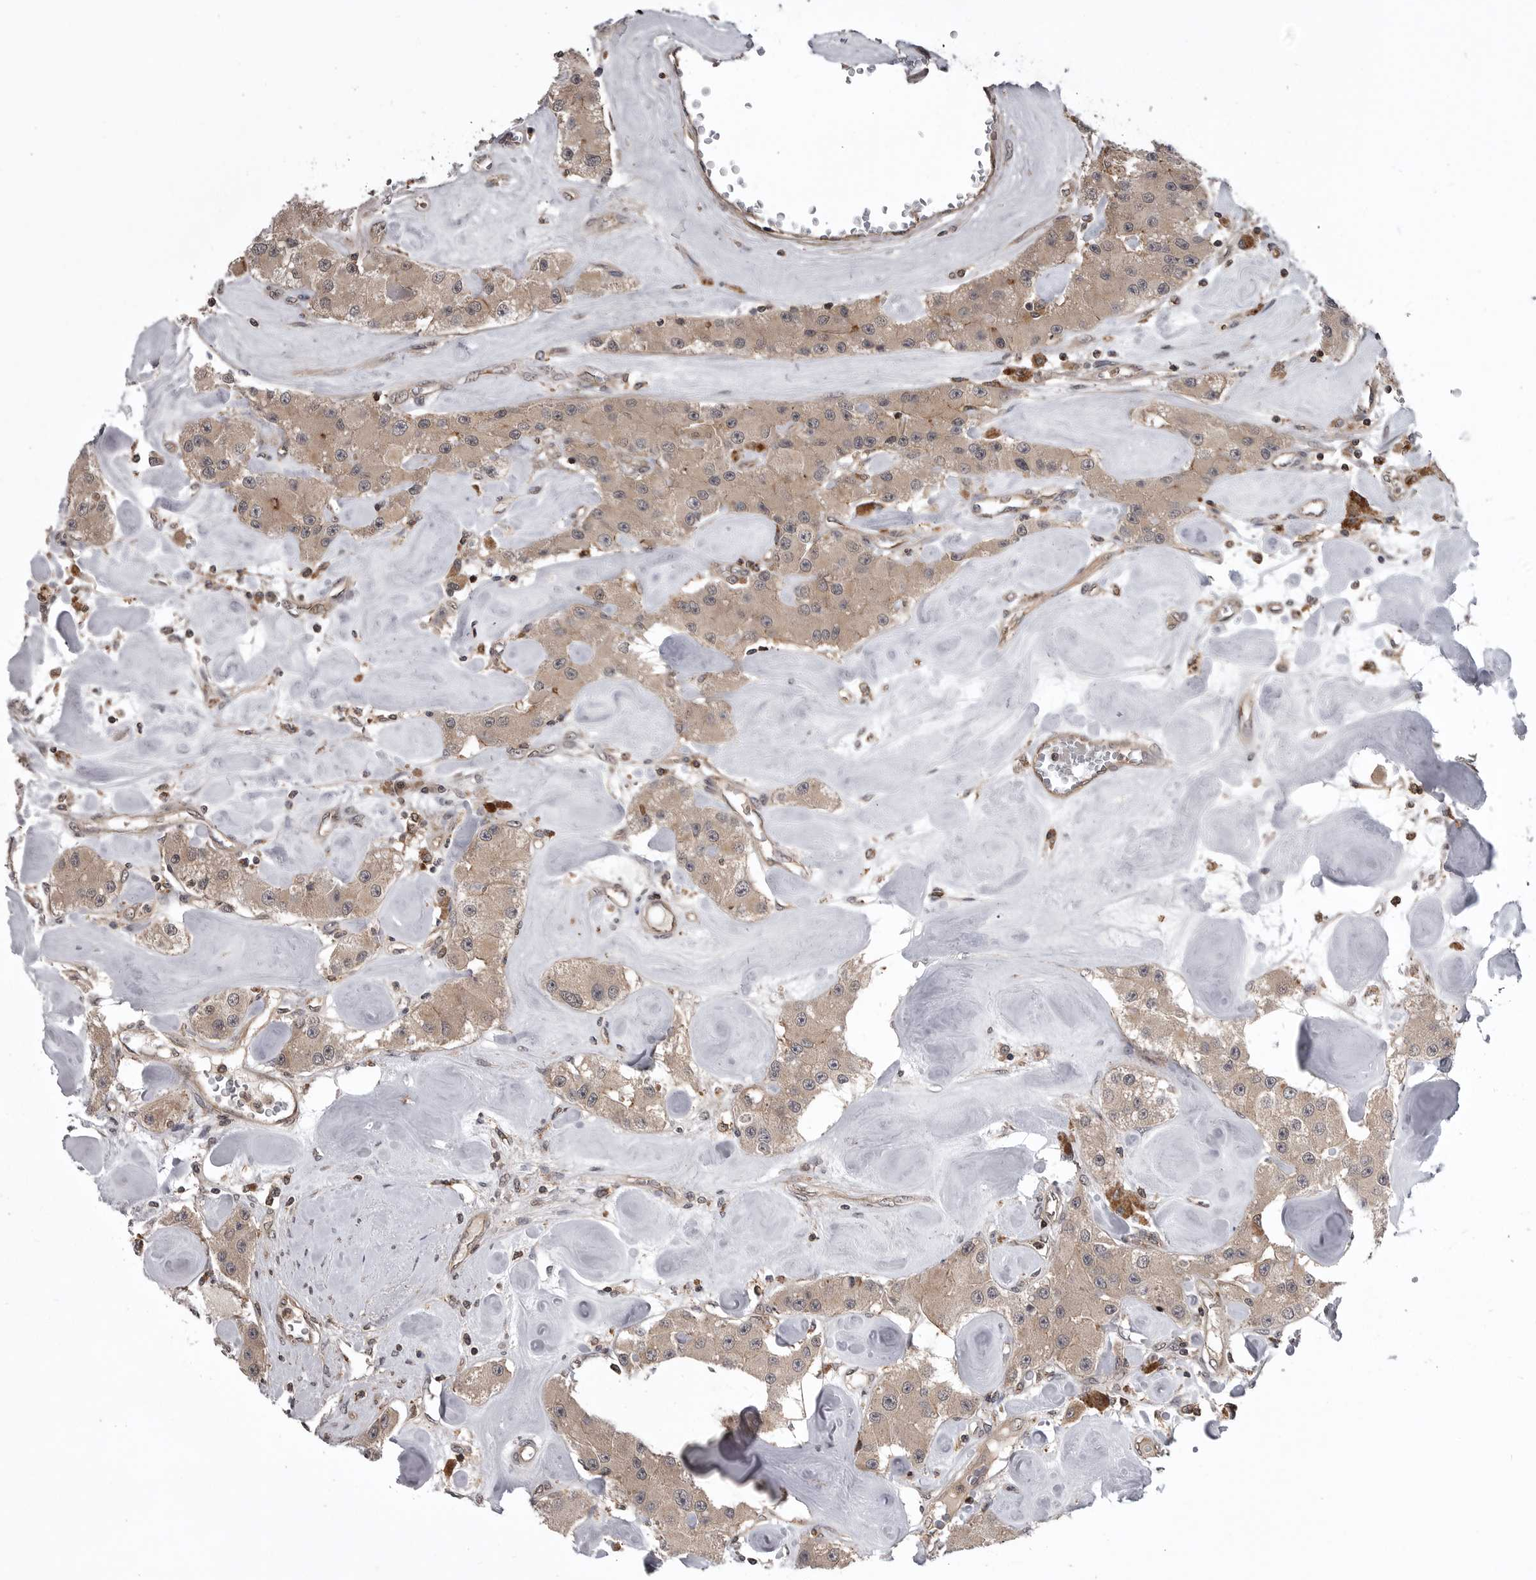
{"staining": {"intensity": "weak", "quantity": ">75%", "location": "cytoplasmic/membranous"}, "tissue": "carcinoid", "cell_type": "Tumor cells", "image_type": "cancer", "snomed": [{"axis": "morphology", "description": "Carcinoid, malignant, NOS"}, {"axis": "topography", "description": "Pancreas"}], "caption": "Approximately >75% of tumor cells in malignant carcinoid show weak cytoplasmic/membranous protein staining as visualized by brown immunohistochemical staining.", "gene": "AOAH", "patient": {"sex": "male", "age": 41}}